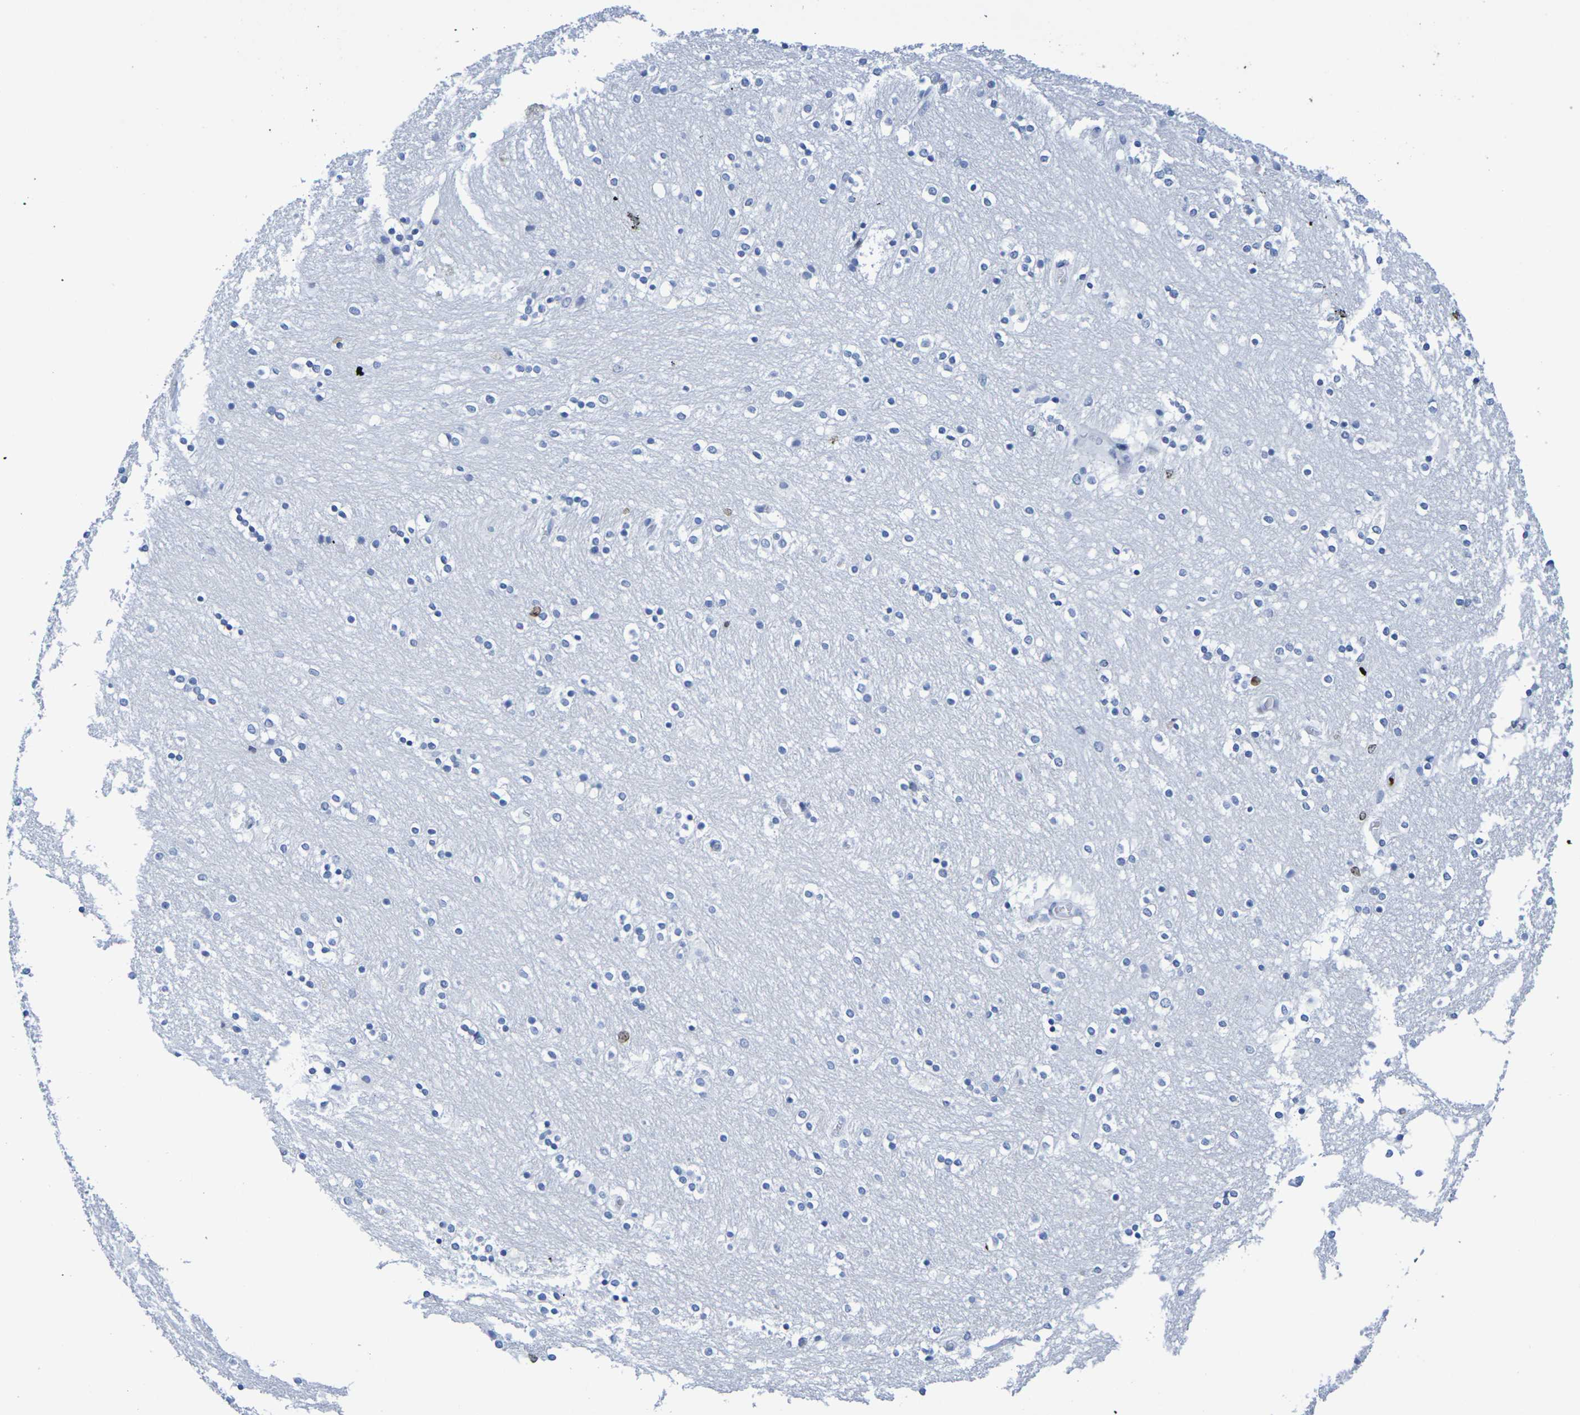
{"staining": {"intensity": "moderate", "quantity": "<25%", "location": "nuclear"}, "tissue": "caudate", "cell_type": "Glial cells", "image_type": "normal", "snomed": [{"axis": "morphology", "description": "Normal tissue, NOS"}, {"axis": "topography", "description": "Lateral ventricle wall"}], "caption": "High-power microscopy captured an IHC histopathology image of unremarkable caudate, revealing moderate nuclear staining in approximately <25% of glial cells. The staining is performed using DAB brown chromogen to label protein expression. The nuclei are counter-stained blue using hematoxylin.", "gene": "H1", "patient": {"sex": "female", "age": 54}}